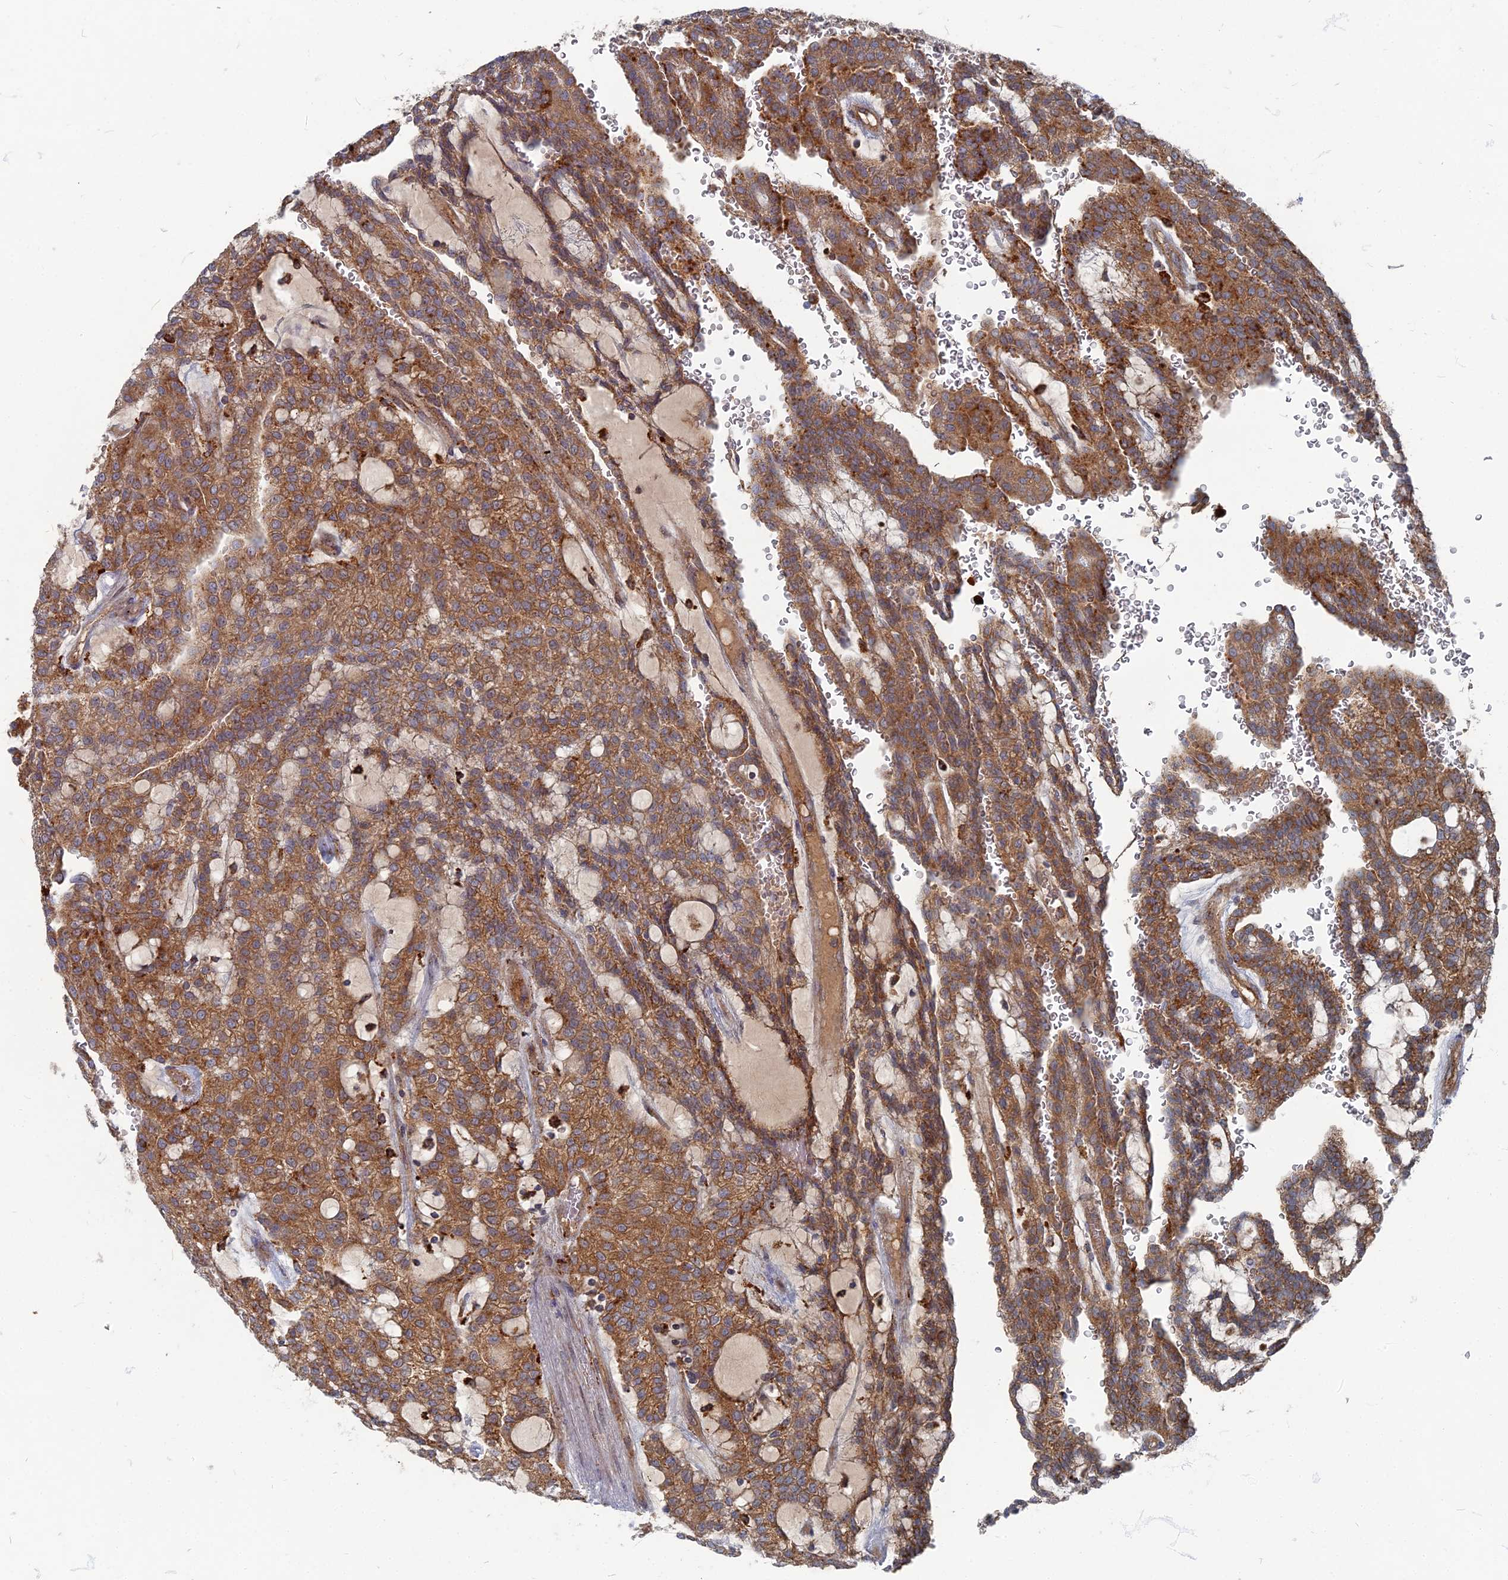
{"staining": {"intensity": "moderate", "quantity": ">75%", "location": "cytoplasmic/membranous"}, "tissue": "renal cancer", "cell_type": "Tumor cells", "image_type": "cancer", "snomed": [{"axis": "morphology", "description": "Adenocarcinoma, NOS"}, {"axis": "topography", "description": "Kidney"}], "caption": "Human renal adenocarcinoma stained with a protein marker reveals moderate staining in tumor cells.", "gene": "PPCDC", "patient": {"sex": "male", "age": 63}}